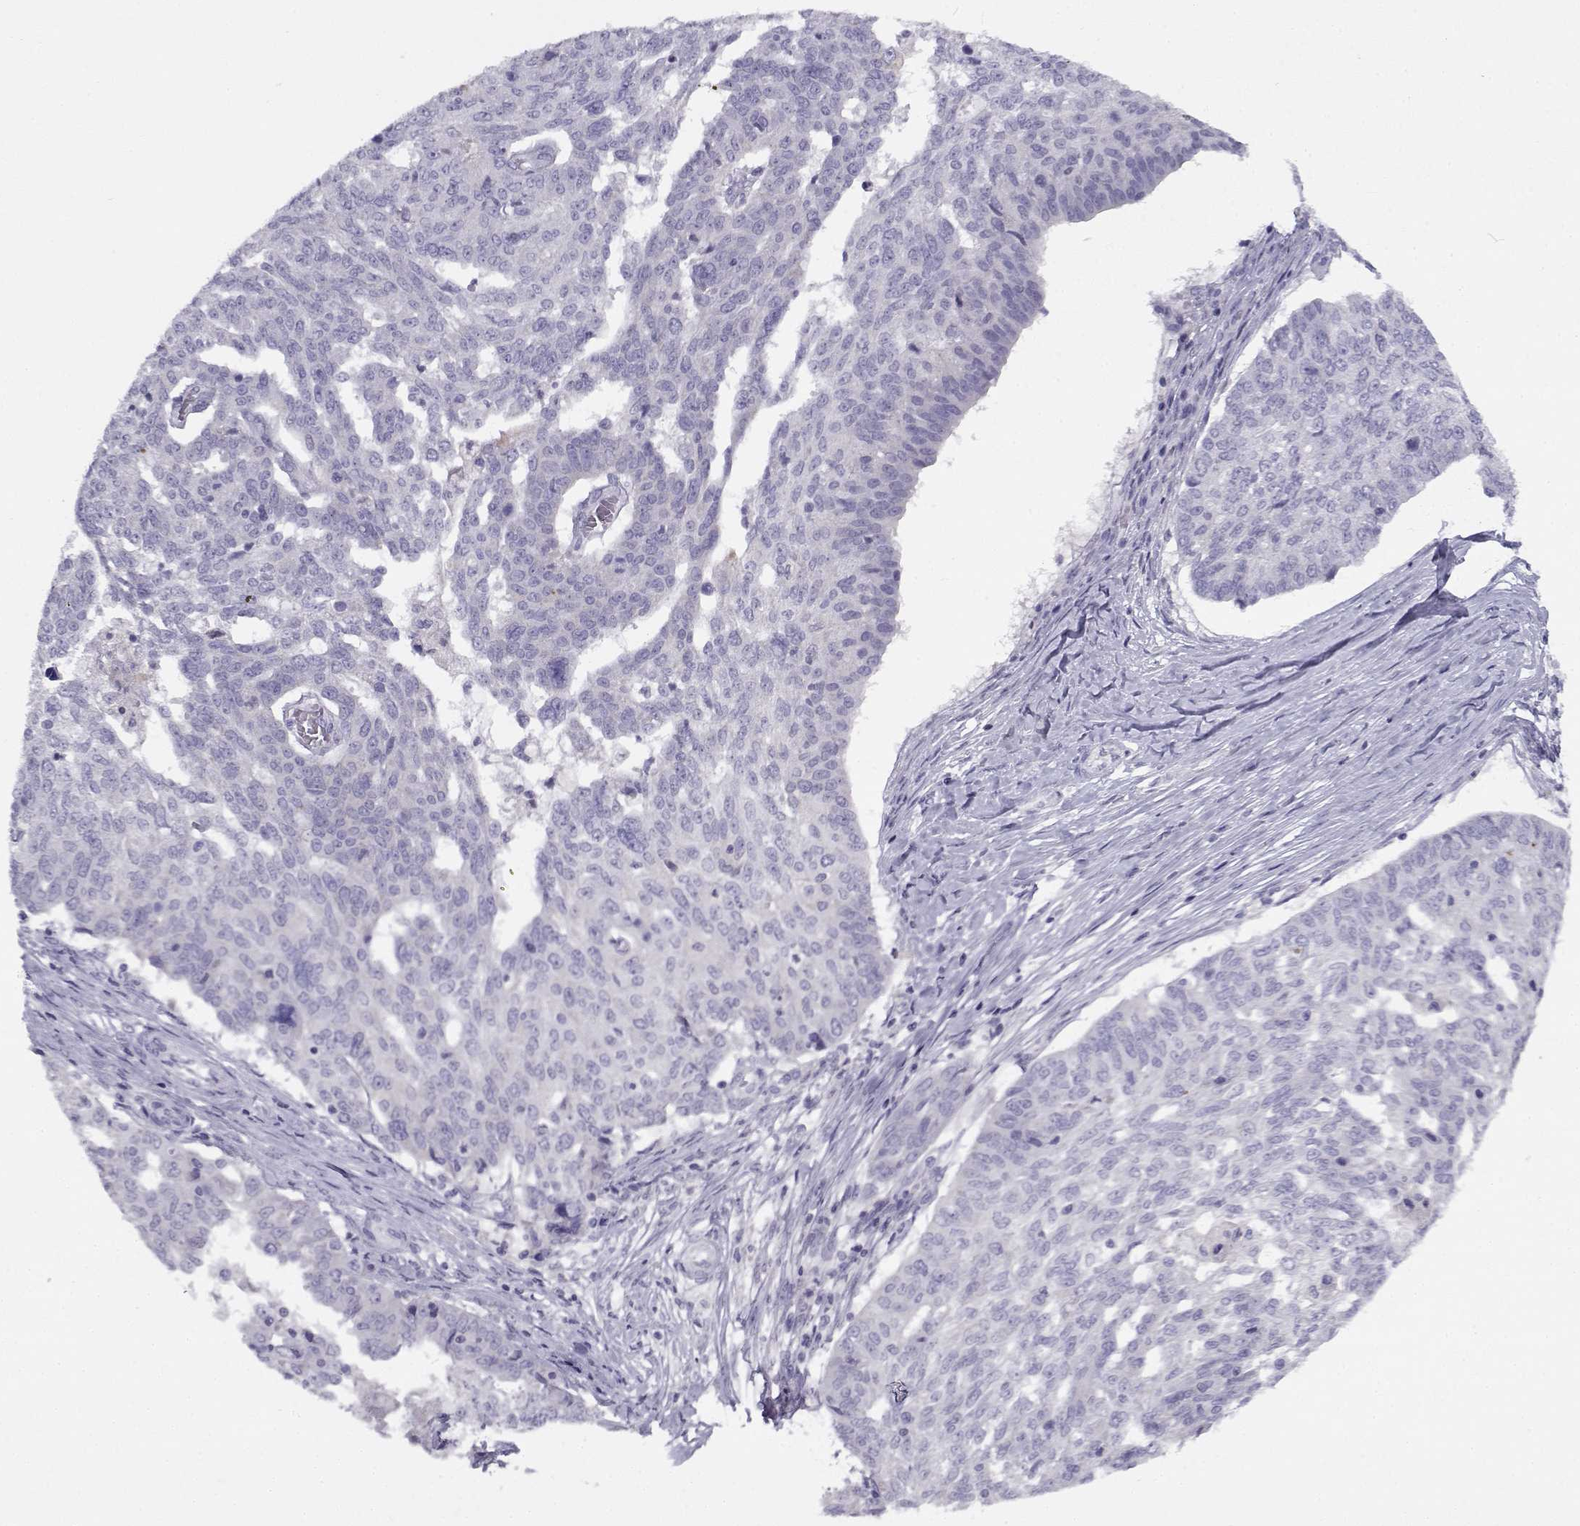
{"staining": {"intensity": "negative", "quantity": "none", "location": "none"}, "tissue": "ovarian cancer", "cell_type": "Tumor cells", "image_type": "cancer", "snomed": [{"axis": "morphology", "description": "Cystadenocarcinoma, serous, NOS"}, {"axis": "topography", "description": "Ovary"}], "caption": "A high-resolution photomicrograph shows immunohistochemistry (IHC) staining of serous cystadenocarcinoma (ovarian), which exhibits no significant staining in tumor cells.", "gene": "FAM166A", "patient": {"sex": "female", "age": 67}}